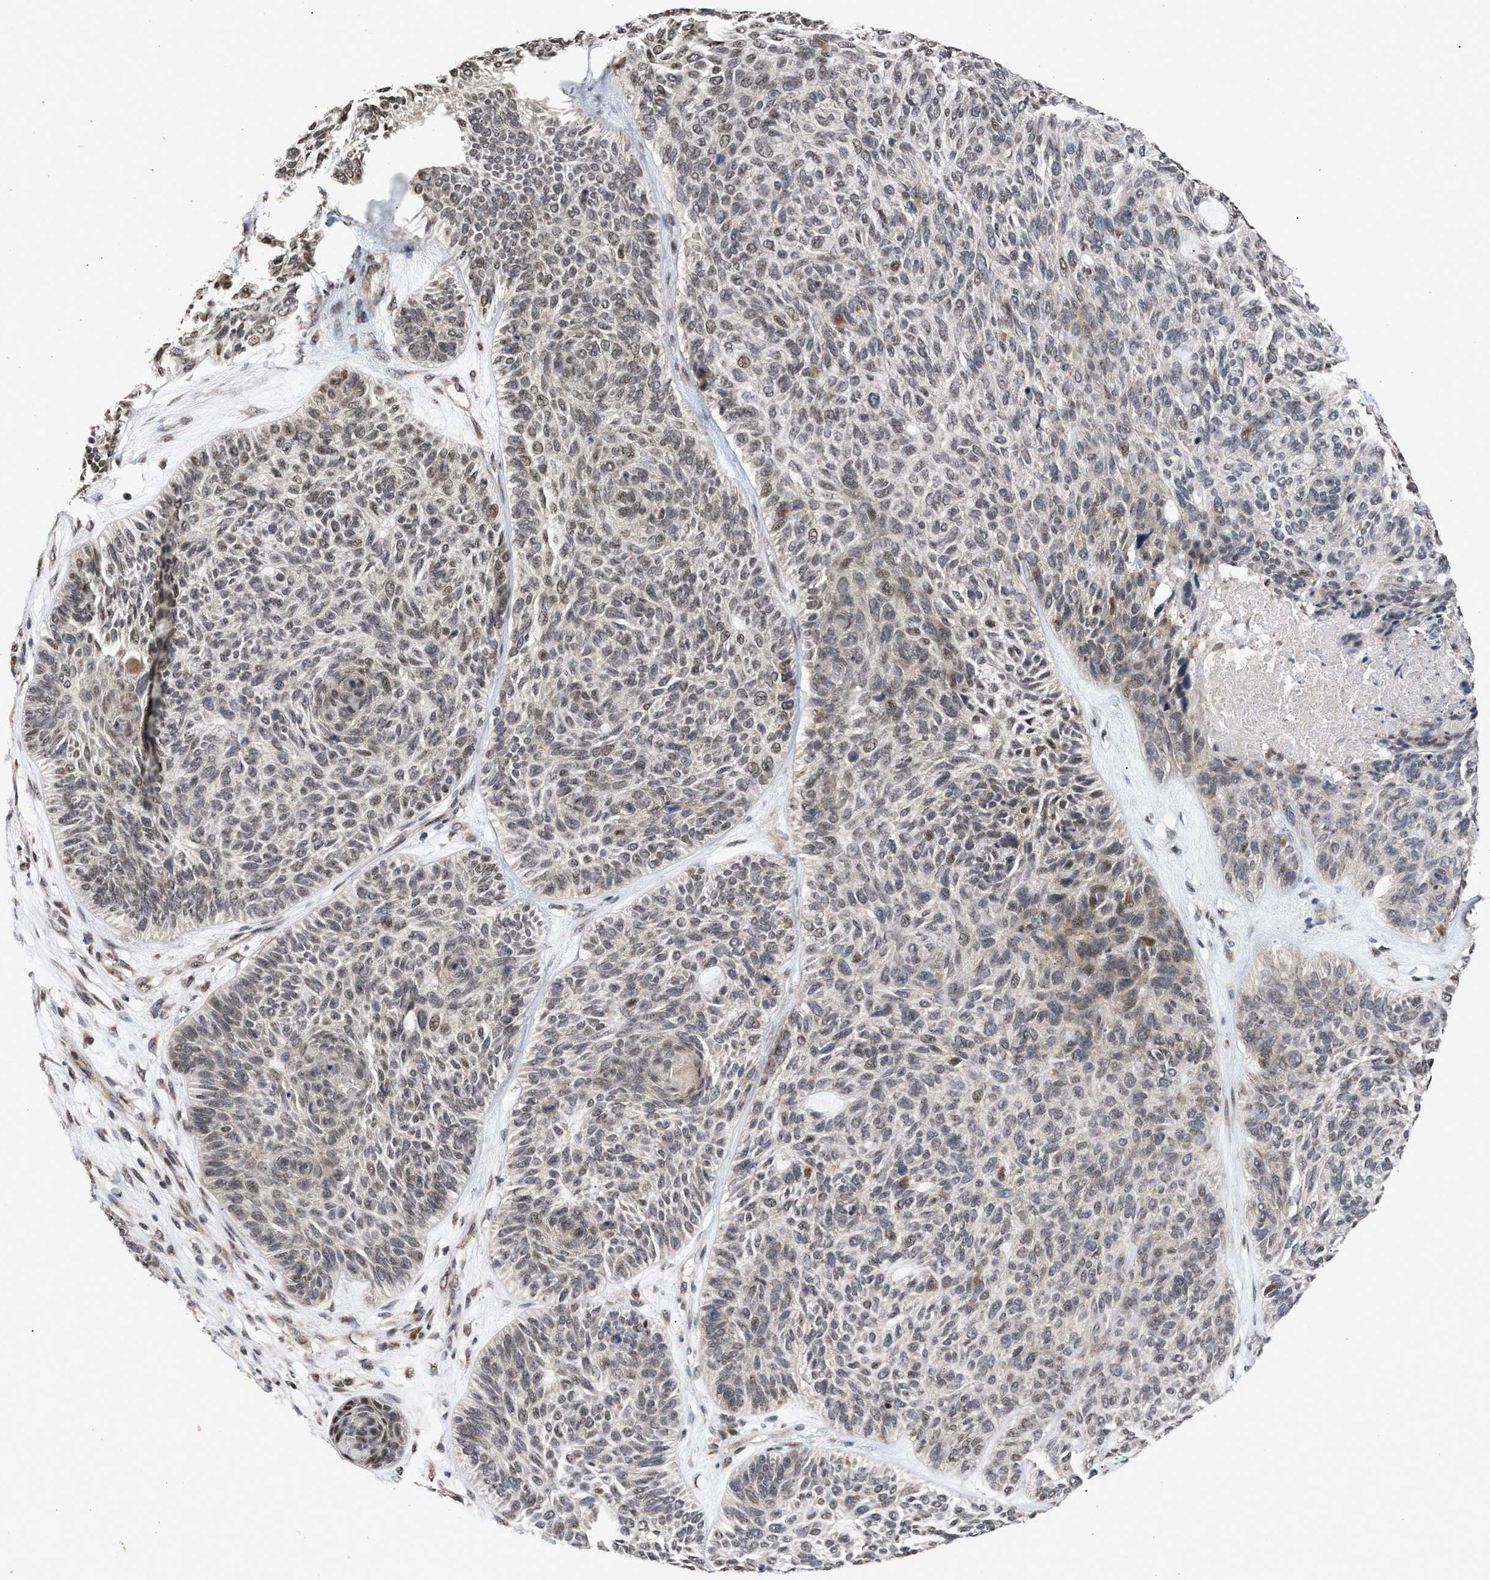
{"staining": {"intensity": "weak", "quantity": "<25%", "location": "nuclear"}, "tissue": "skin cancer", "cell_type": "Tumor cells", "image_type": "cancer", "snomed": [{"axis": "morphology", "description": "Basal cell carcinoma"}, {"axis": "topography", "description": "Skin"}], "caption": "An image of skin basal cell carcinoma stained for a protein shows no brown staining in tumor cells.", "gene": "MKNK2", "patient": {"sex": "male", "age": 55}}